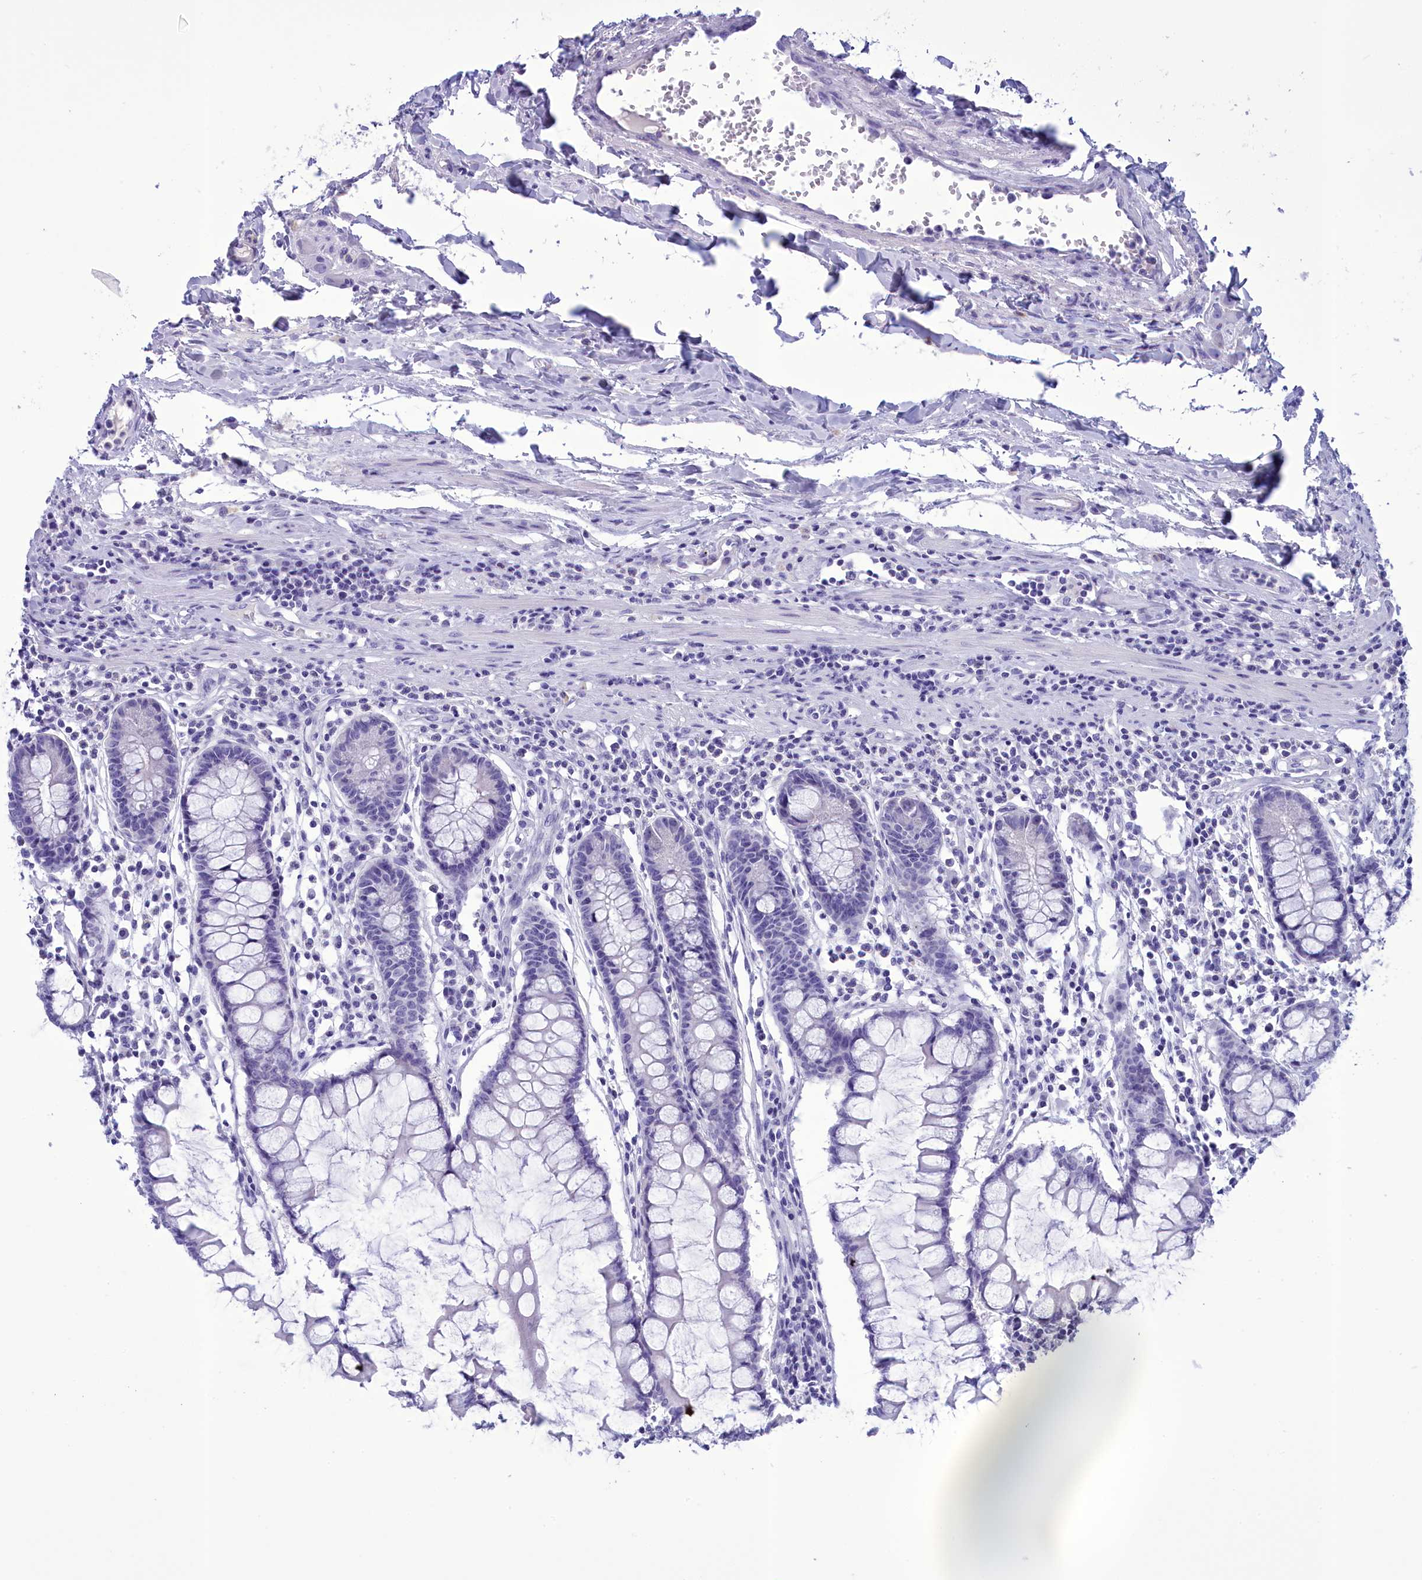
{"staining": {"intensity": "negative", "quantity": "none", "location": "none"}, "tissue": "colon", "cell_type": "Endothelial cells", "image_type": "normal", "snomed": [{"axis": "morphology", "description": "Normal tissue, NOS"}, {"axis": "morphology", "description": "Adenocarcinoma, NOS"}, {"axis": "topography", "description": "Colon"}], "caption": "Endothelial cells are negative for protein expression in benign human colon. (DAB immunohistochemistry (IHC) visualized using brightfield microscopy, high magnification).", "gene": "BRI3", "patient": {"sex": "female", "age": 55}}